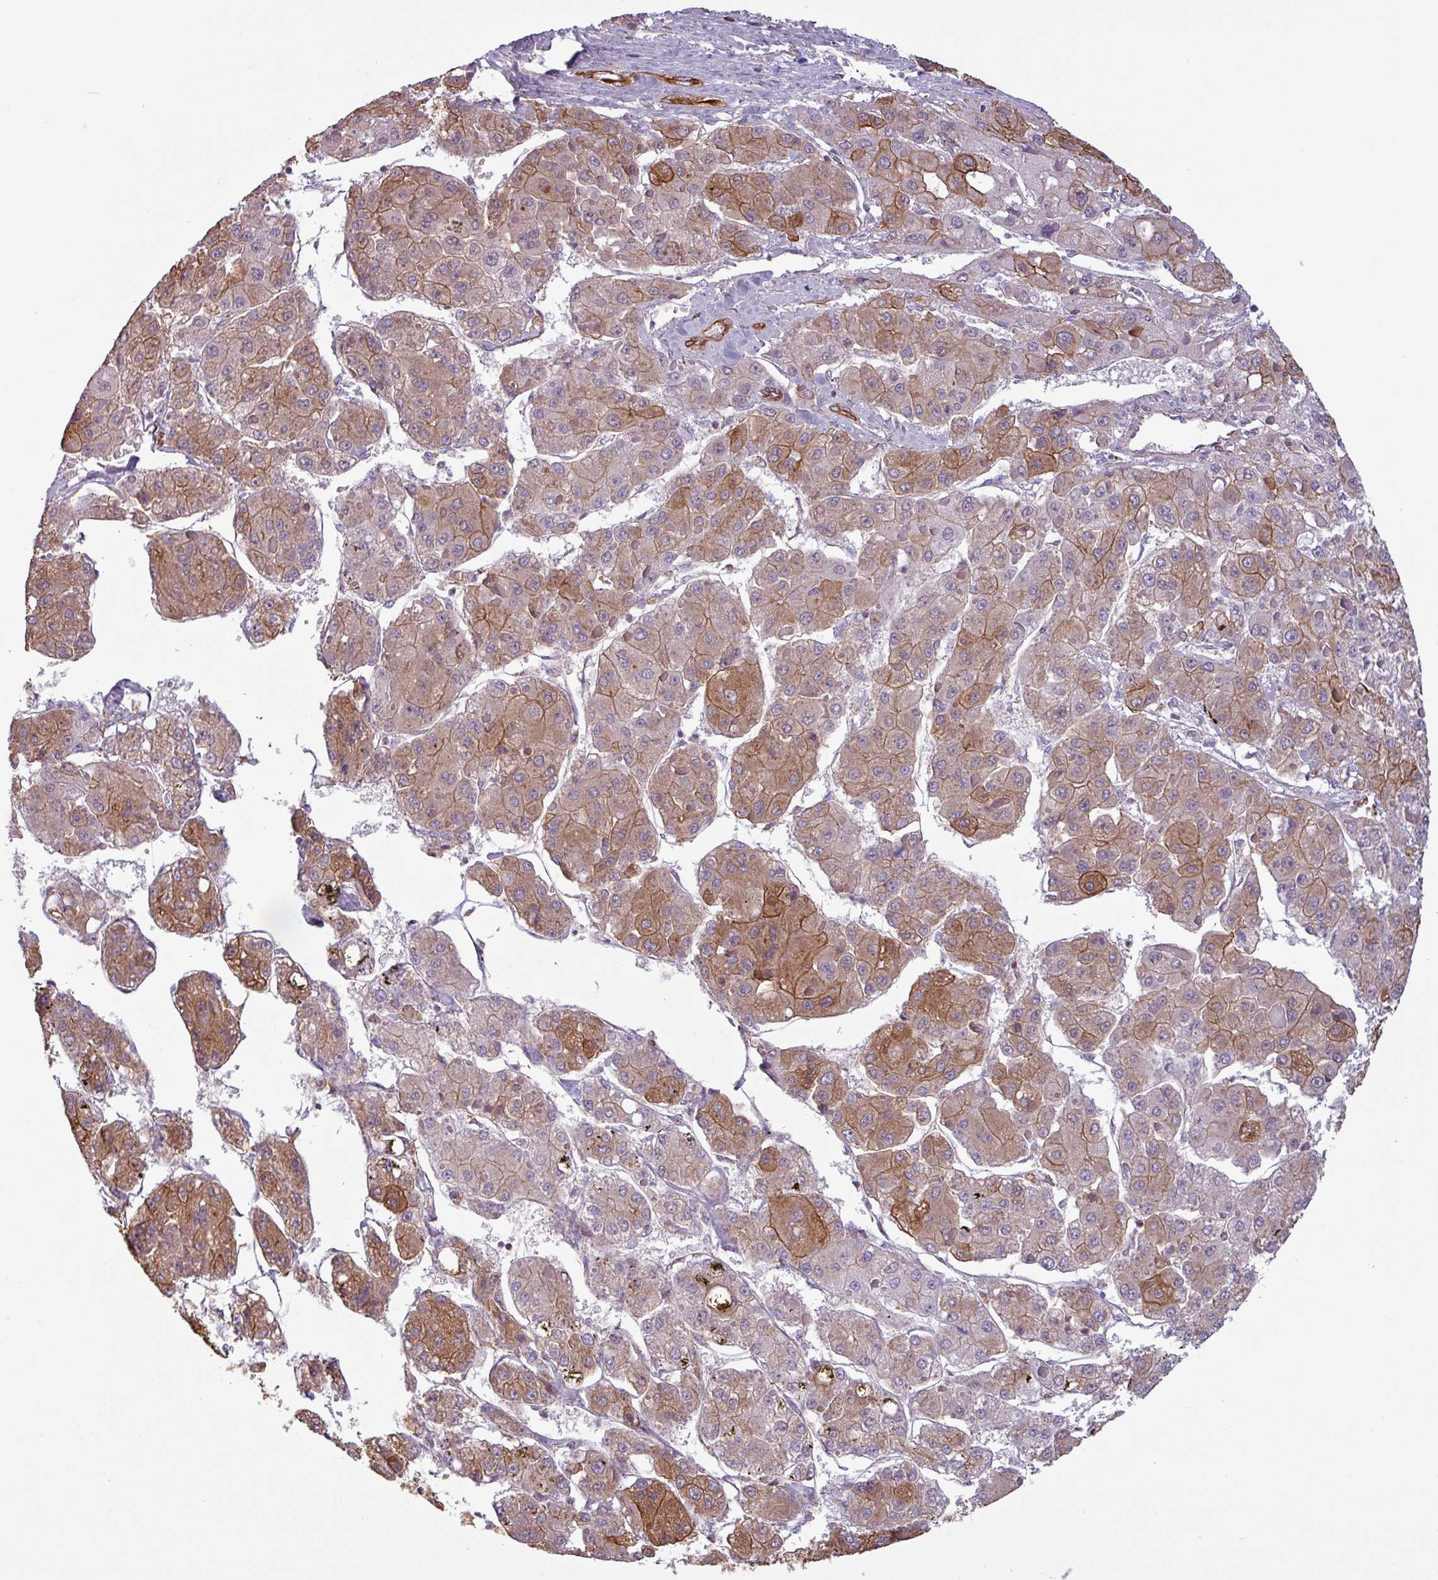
{"staining": {"intensity": "moderate", "quantity": ">75%", "location": "cytoplasmic/membranous"}, "tissue": "liver cancer", "cell_type": "Tumor cells", "image_type": "cancer", "snomed": [{"axis": "morphology", "description": "Carcinoma, Hepatocellular, NOS"}, {"axis": "topography", "description": "Liver"}], "caption": "Liver cancer stained with a protein marker demonstrates moderate staining in tumor cells.", "gene": "CAMK1", "patient": {"sex": "female", "age": 73}}